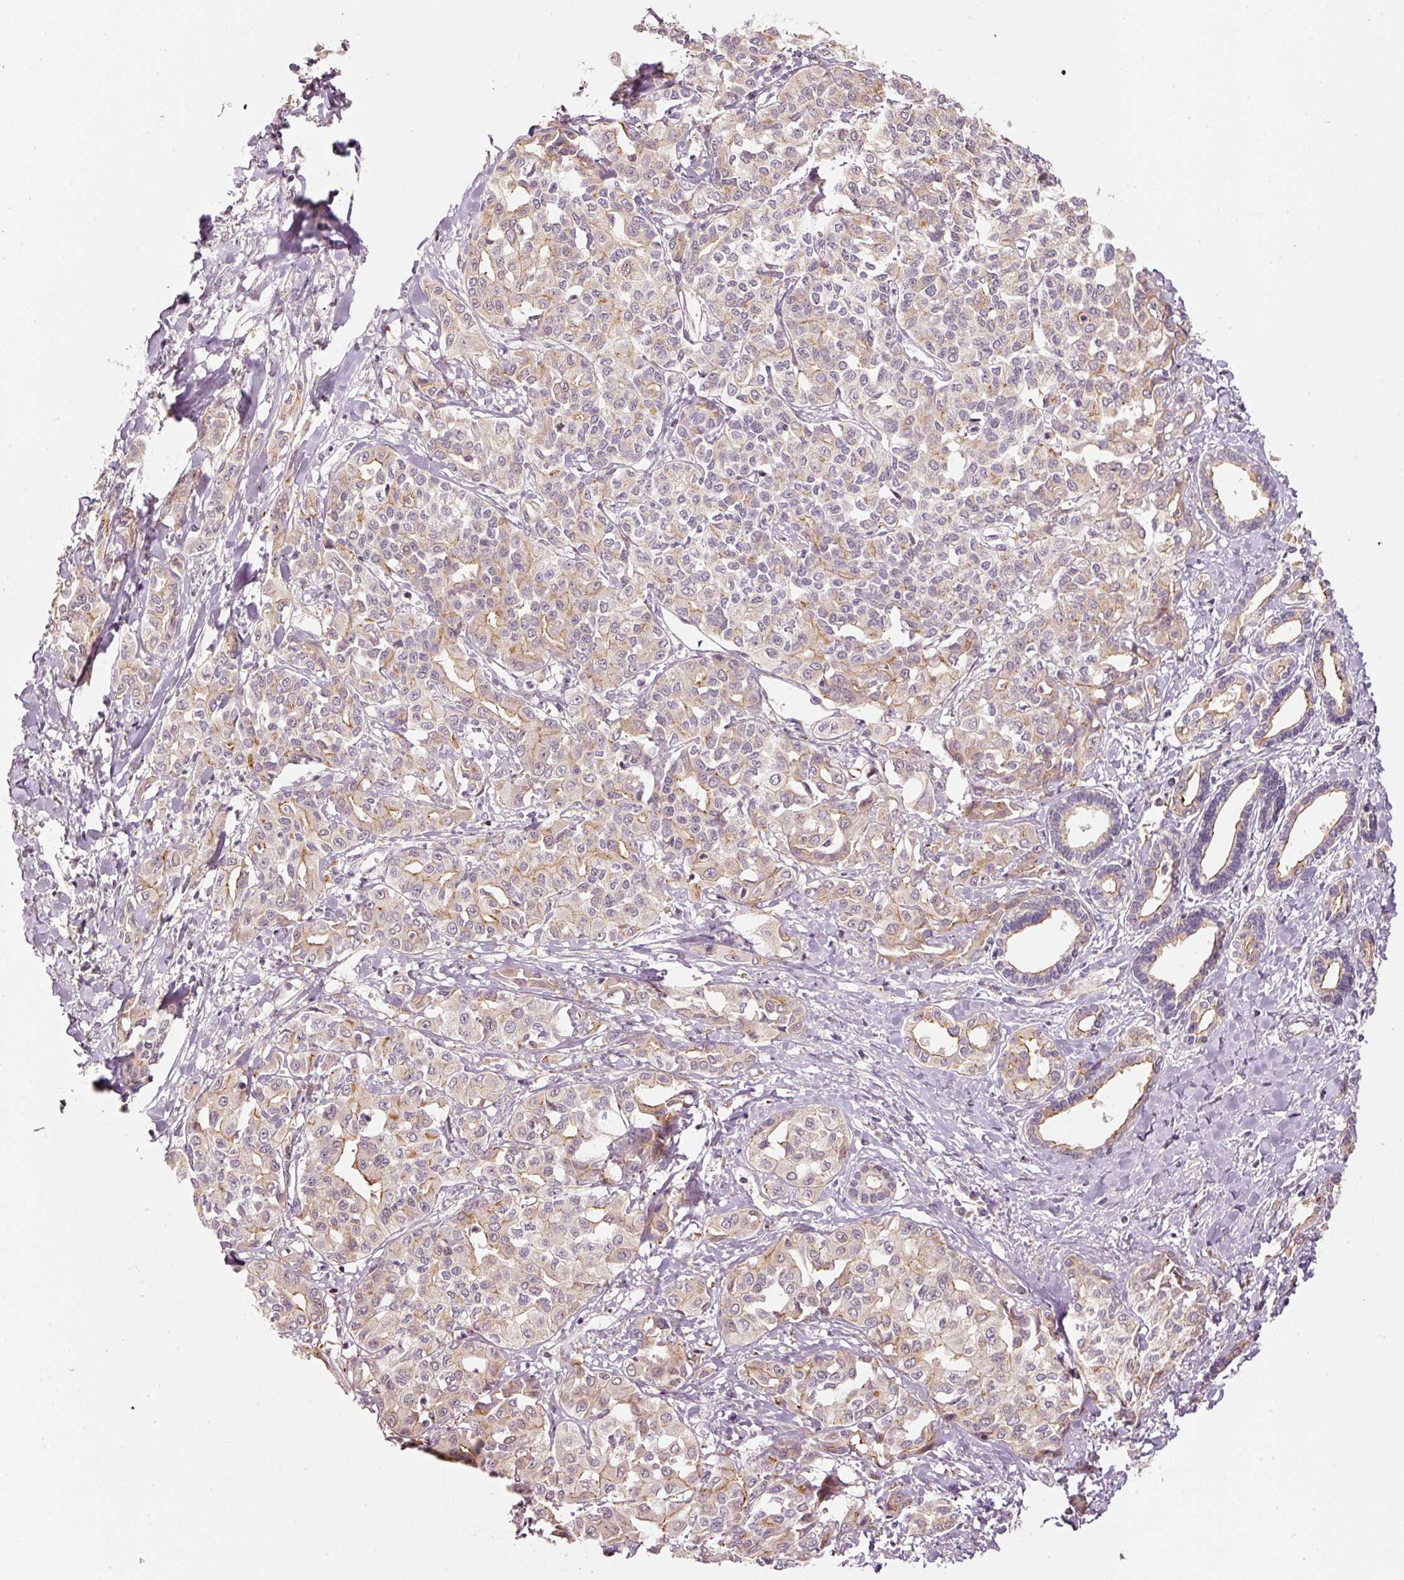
{"staining": {"intensity": "moderate", "quantity": "25%-75%", "location": "cytoplasmic/membranous"}, "tissue": "liver cancer", "cell_type": "Tumor cells", "image_type": "cancer", "snomed": [{"axis": "morphology", "description": "Cholangiocarcinoma"}, {"axis": "topography", "description": "Liver"}], "caption": "IHC histopathology image of human cholangiocarcinoma (liver) stained for a protein (brown), which displays medium levels of moderate cytoplasmic/membranous positivity in about 25%-75% of tumor cells.", "gene": "ARHGAP22", "patient": {"sex": "female", "age": 77}}